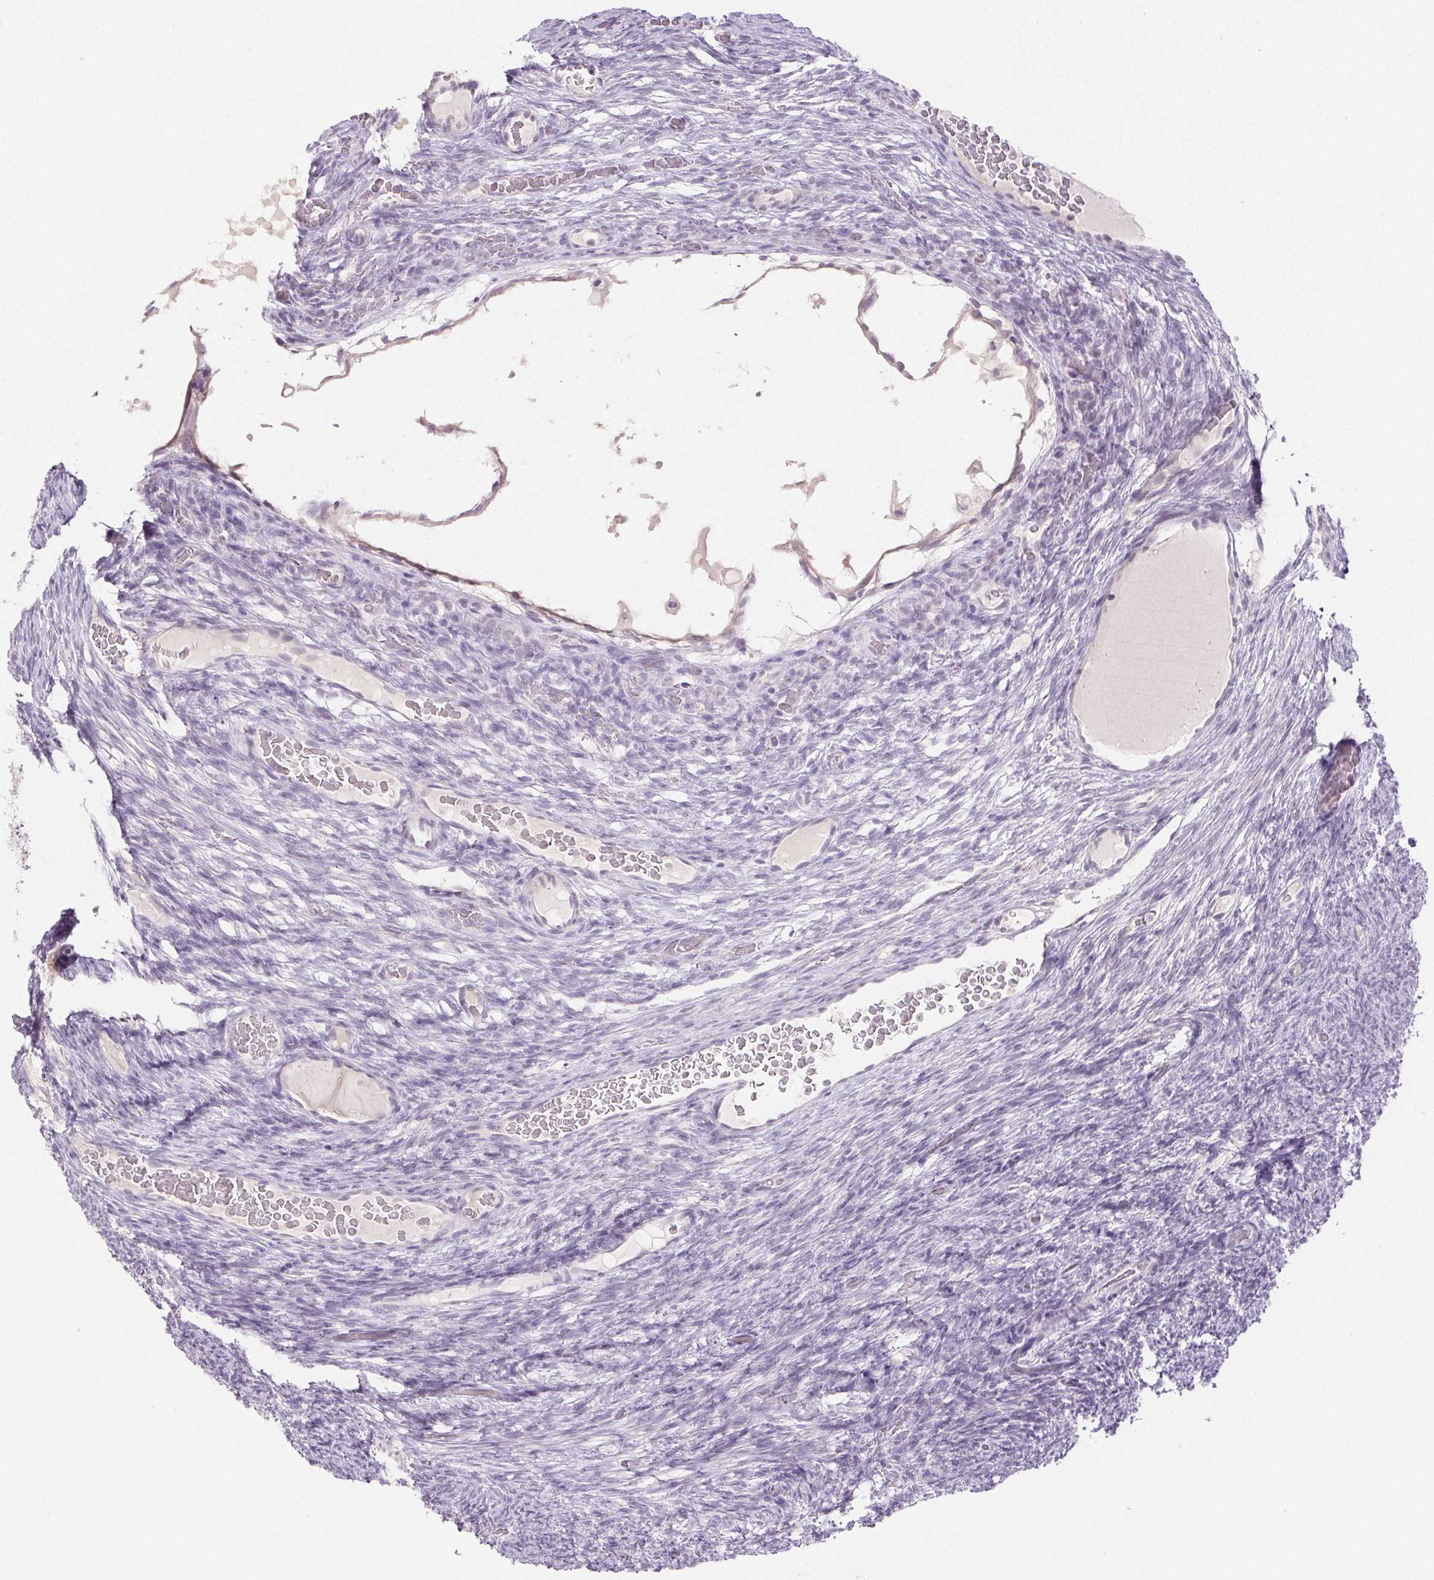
{"staining": {"intensity": "negative", "quantity": "none", "location": "none"}, "tissue": "ovary", "cell_type": "Ovarian stroma cells", "image_type": "normal", "snomed": [{"axis": "morphology", "description": "Normal tissue, NOS"}, {"axis": "topography", "description": "Ovary"}], "caption": "Immunohistochemistry (IHC) histopathology image of benign ovary: ovary stained with DAB displays no significant protein staining in ovarian stroma cells.", "gene": "PI3", "patient": {"sex": "female", "age": 34}}